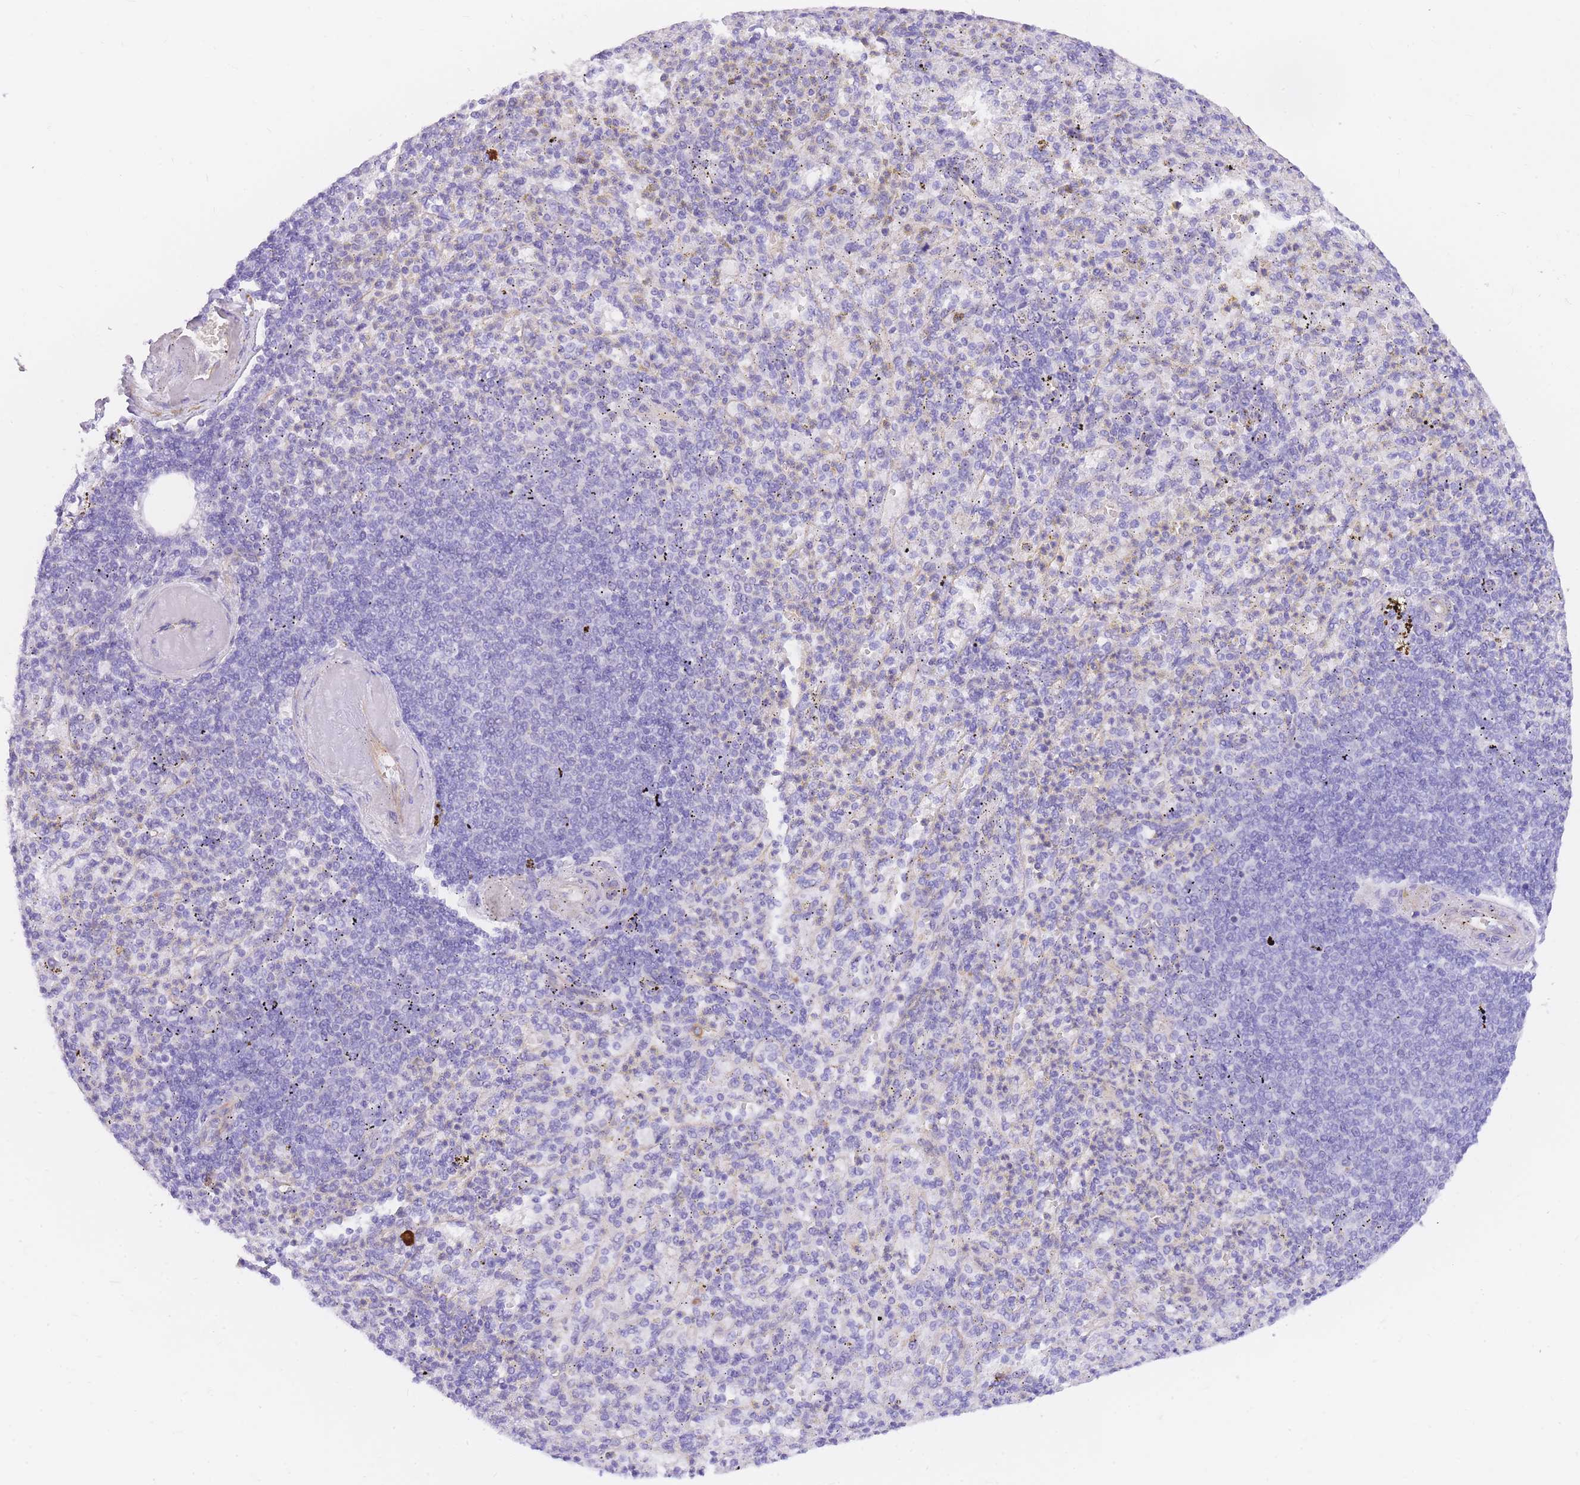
{"staining": {"intensity": "negative", "quantity": "none", "location": "none"}, "tissue": "spleen", "cell_type": "Cells in red pulp", "image_type": "normal", "snomed": [{"axis": "morphology", "description": "Normal tissue, NOS"}, {"axis": "topography", "description": "Spleen"}], "caption": "Immunohistochemistry of benign spleen demonstrates no positivity in cells in red pulp.", "gene": "SRSF12", "patient": {"sex": "female", "age": 74}}